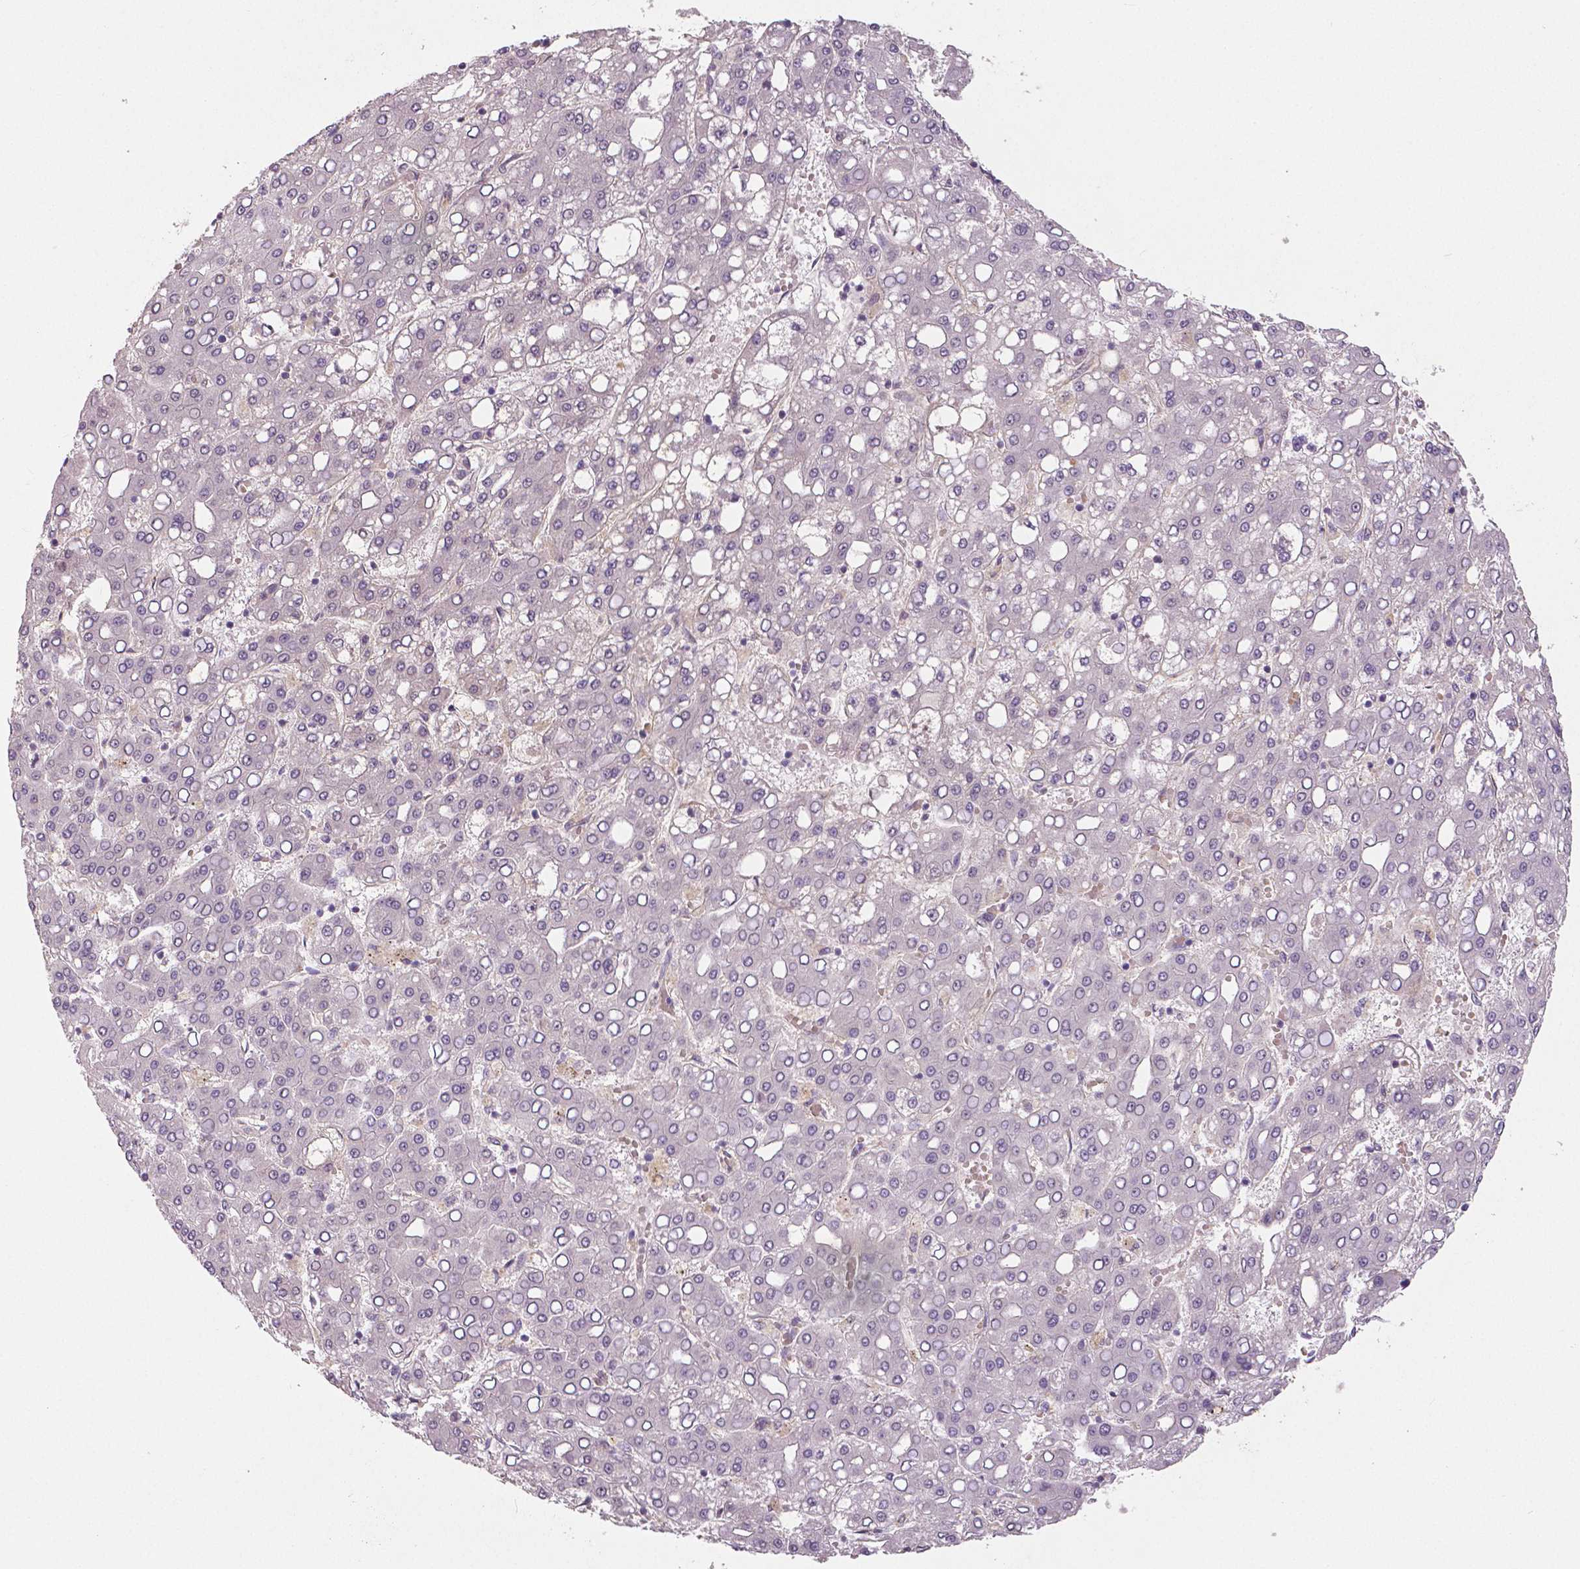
{"staining": {"intensity": "negative", "quantity": "none", "location": "none"}, "tissue": "liver cancer", "cell_type": "Tumor cells", "image_type": "cancer", "snomed": [{"axis": "morphology", "description": "Carcinoma, Hepatocellular, NOS"}, {"axis": "topography", "description": "Liver"}], "caption": "Tumor cells are negative for brown protein staining in liver hepatocellular carcinoma.", "gene": "FLT1", "patient": {"sex": "male", "age": 65}}